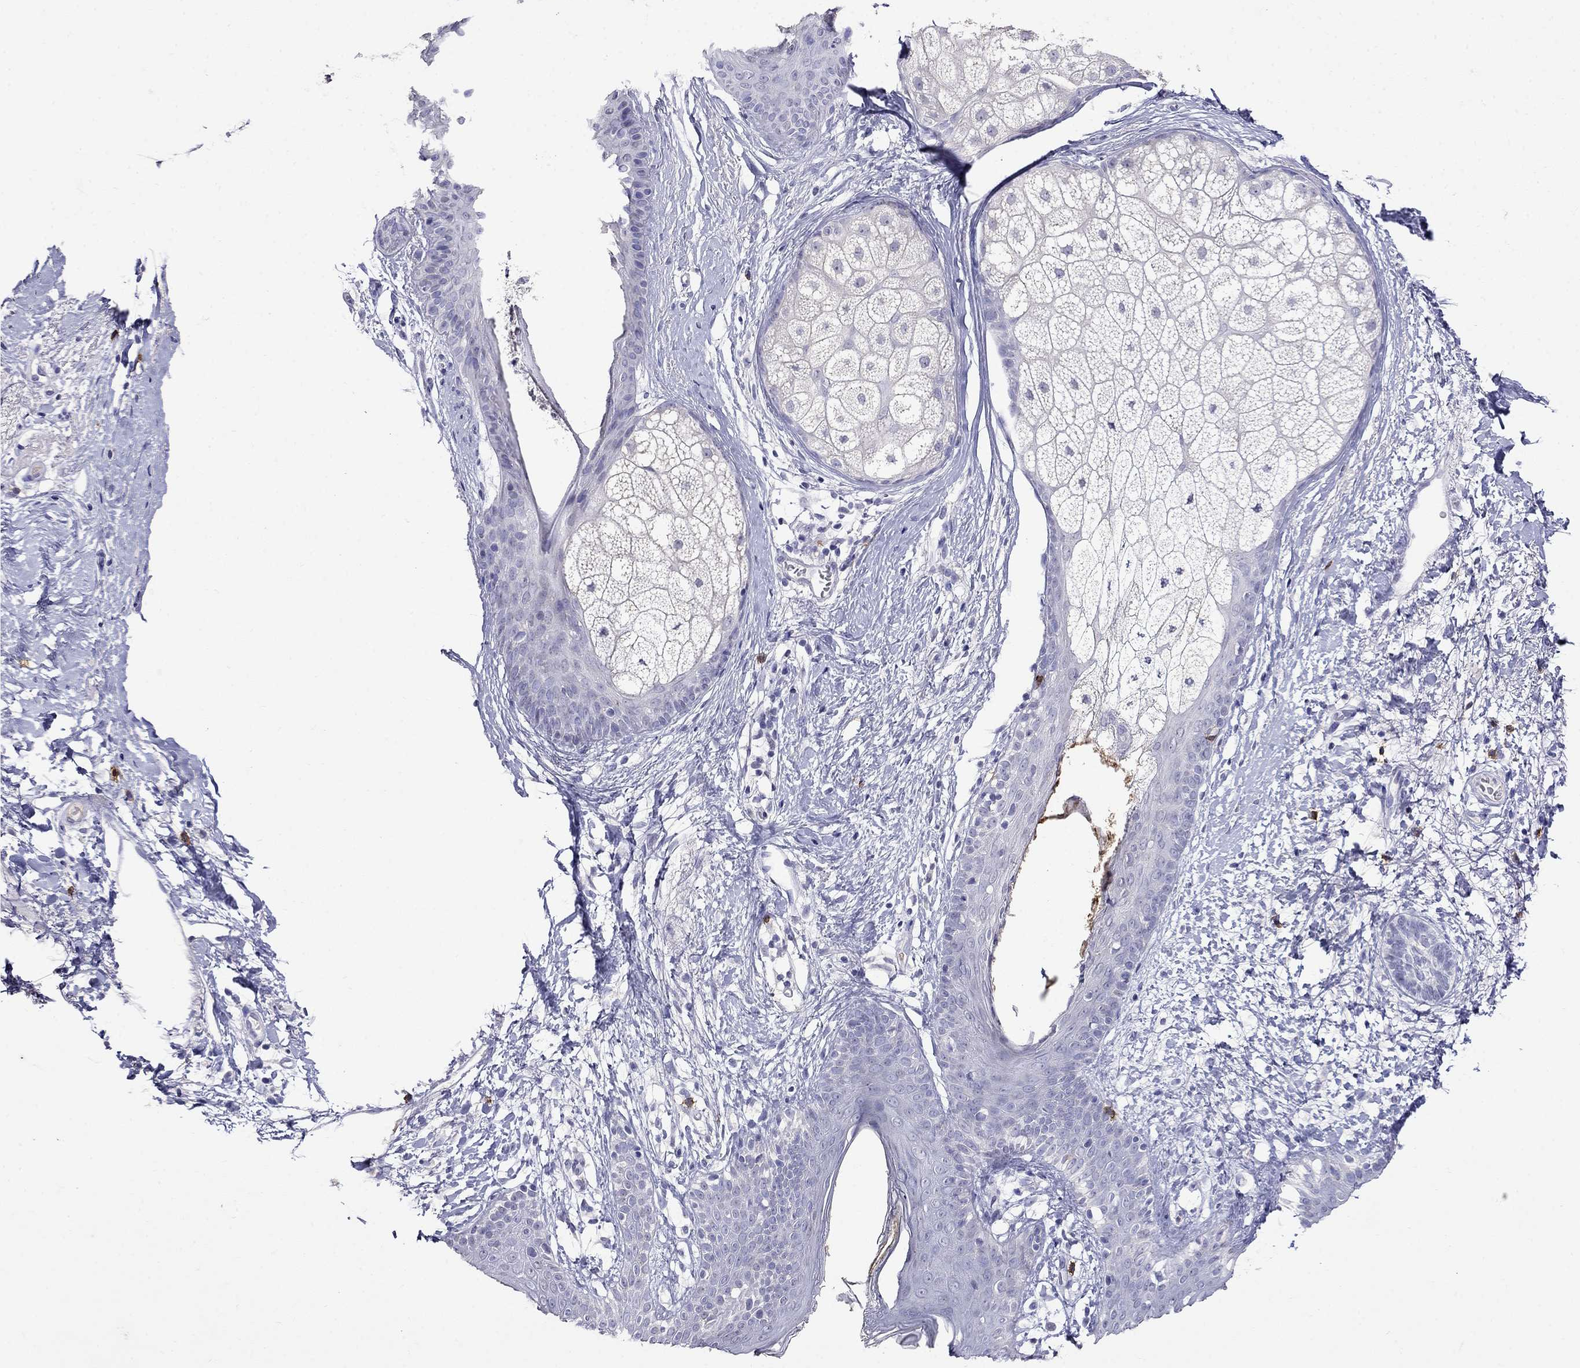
{"staining": {"intensity": "negative", "quantity": "none", "location": "none"}, "tissue": "skin cancer", "cell_type": "Tumor cells", "image_type": "cancer", "snomed": [{"axis": "morphology", "description": "Normal tissue, NOS"}, {"axis": "morphology", "description": "Basal cell carcinoma"}, {"axis": "topography", "description": "Skin"}], "caption": "Image shows no significant protein staining in tumor cells of skin cancer (basal cell carcinoma). (DAB IHC visualized using brightfield microscopy, high magnification).", "gene": "CD8B", "patient": {"sex": "male", "age": 84}}